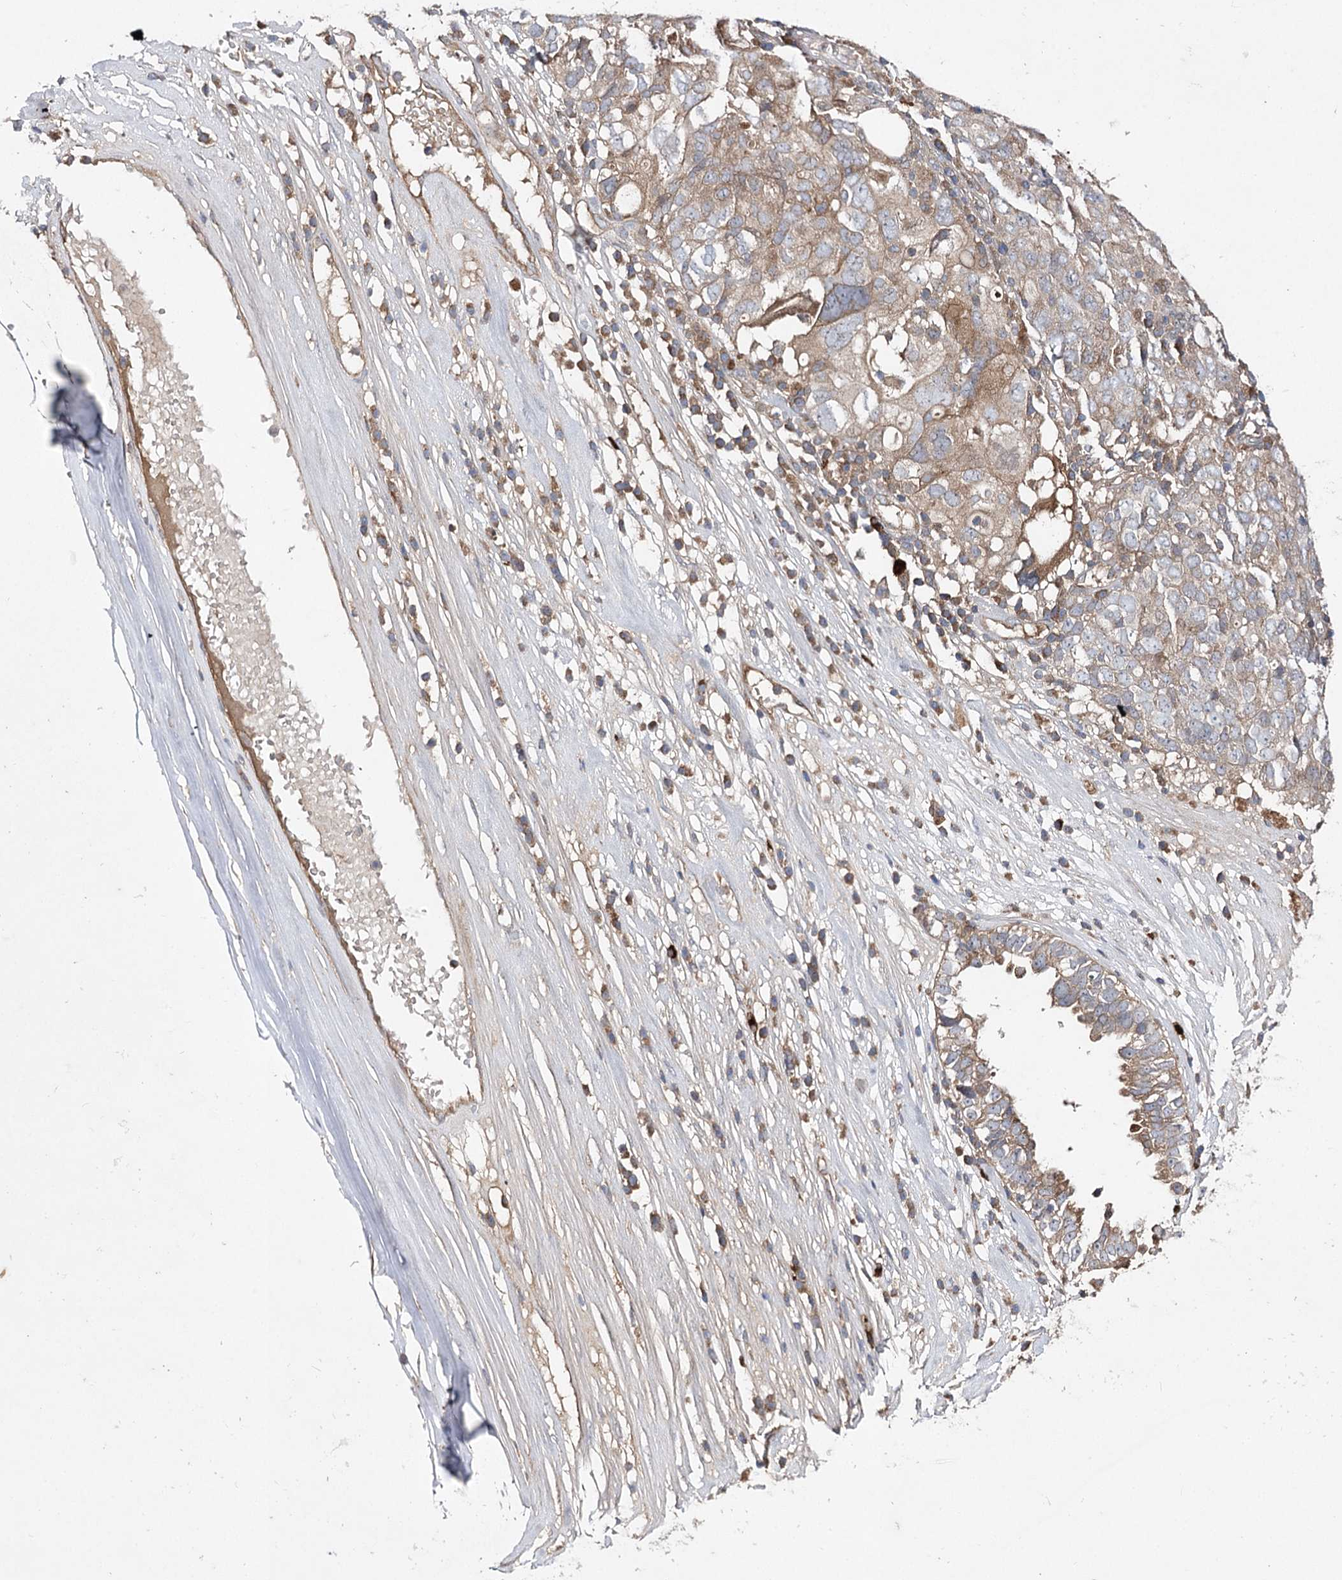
{"staining": {"intensity": "moderate", "quantity": ">75%", "location": "cytoplasmic/membranous"}, "tissue": "ovarian cancer", "cell_type": "Tumor cells", "image_type": "cancer", "snomed": [{"axis": "morphology", "description": "Carcinoma, endometroid"}, {"axis": "topography", "description": "Ovary"}], "caption": "IHC staining of ovarian endometroid carcinoma, which shows medium levels of moderate cytoplasmic/membranous staining in about >75% of tumor cells indicating moderate cytoplasmic/membranous protein staining. The staining was performed using DAB (brown) for protein detection and nuclei were counterstained in hematoxylin (blue).", "gene": "BCR", "patient": {"sex": "female", "age": 62}}